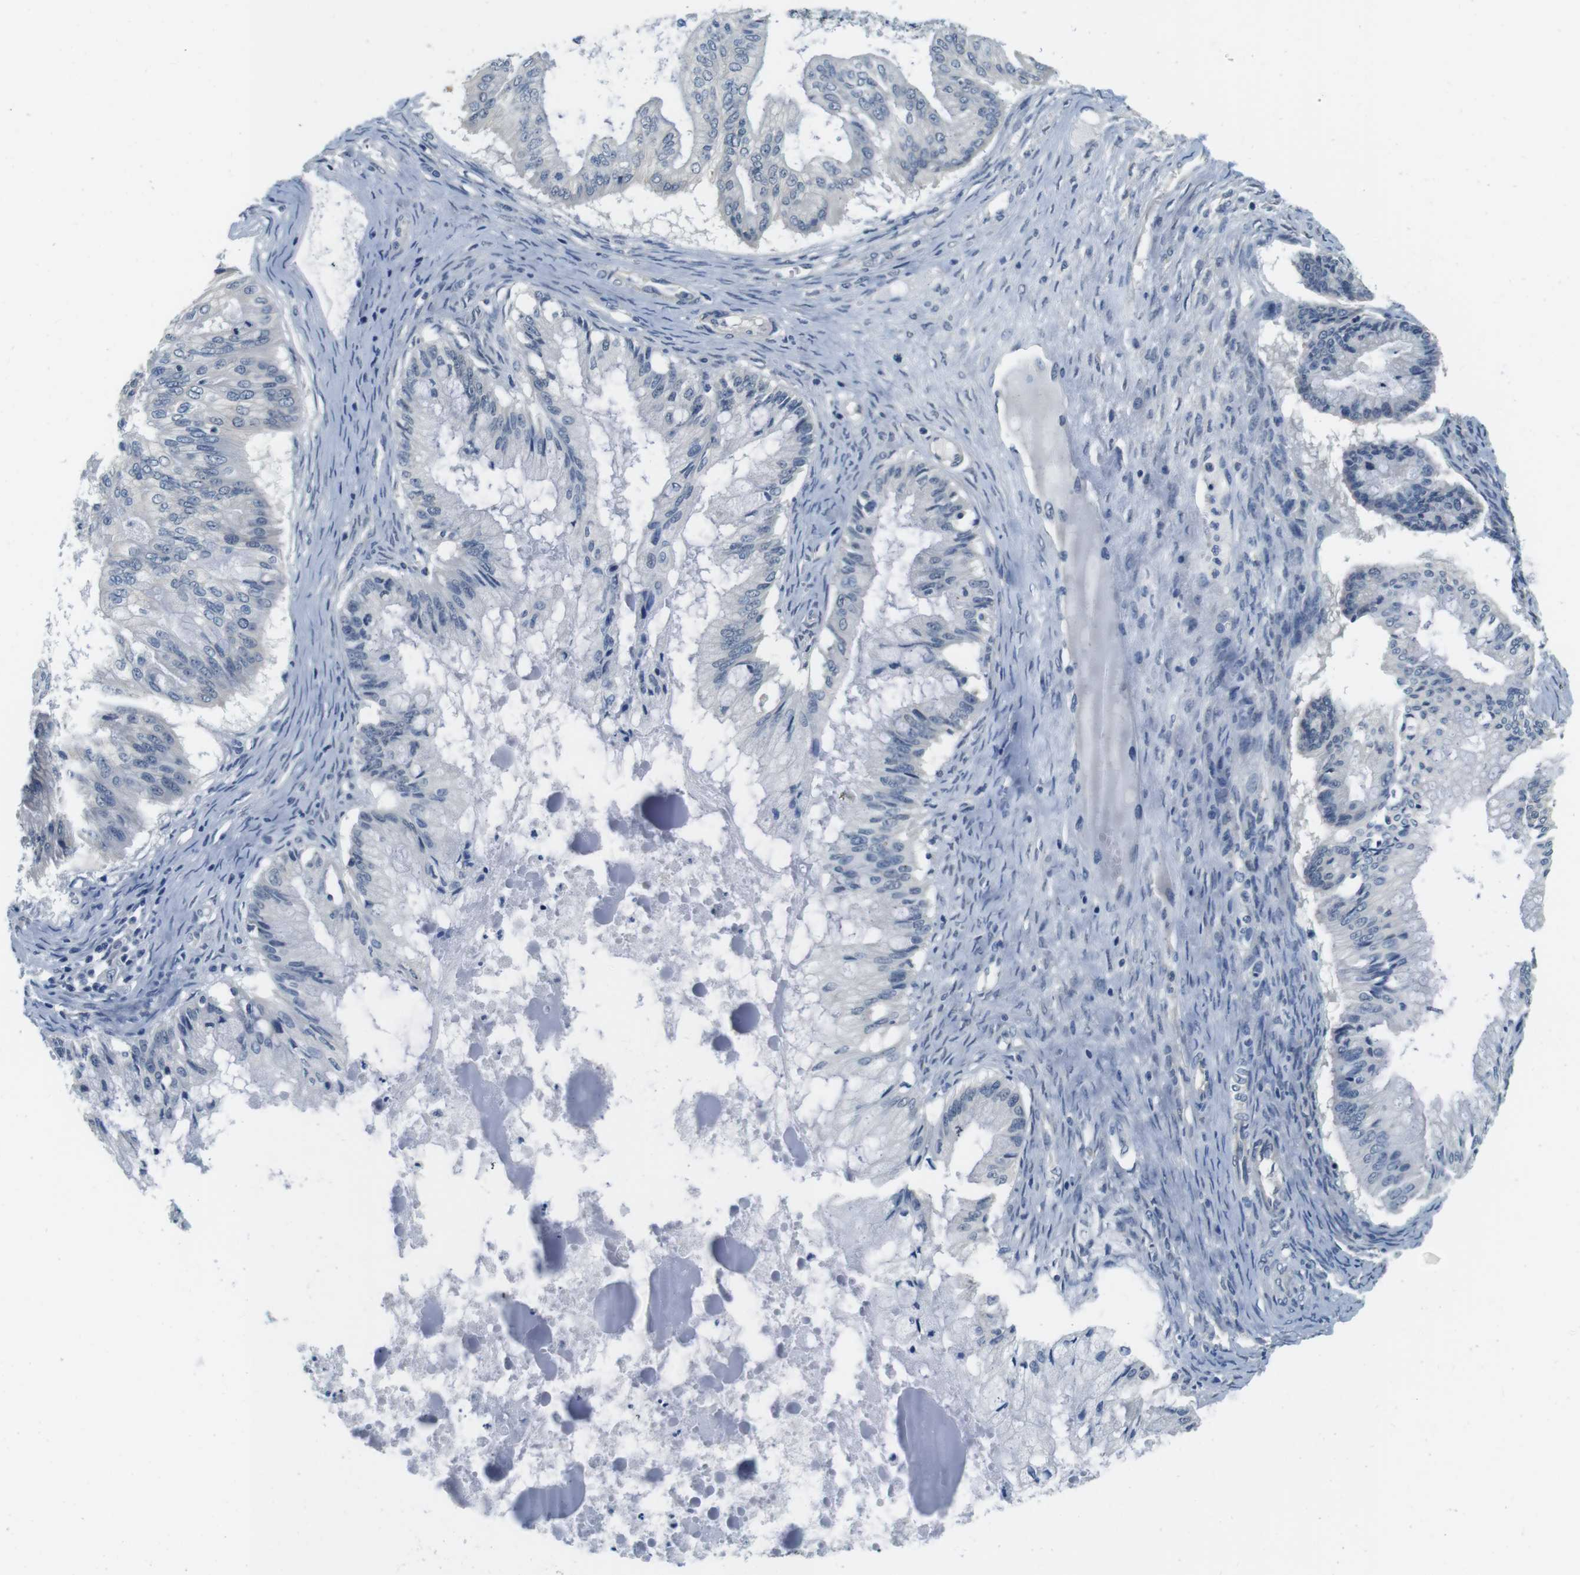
{"staining": {"intensity": "negative", "quantity": "none", "location": "none"}, "tissue": "ovarian cancer", "cell_type": "Tumor cells", "image_type": "cancer", "snomed": [{"axis": "morphology", "description": "Cystadenocarcinoma, mucinous, NOS"}, {"axis": "topography", "description": "Ovary"}], "caption": "Ovarian cancer (mucinous cystadenocarcinoma) stained for a protein using immunohistochemistry (IHC) displays no positivity tumor cells.", "gene": "DTNA", "patient": {"sex": "female", "age": 57}}